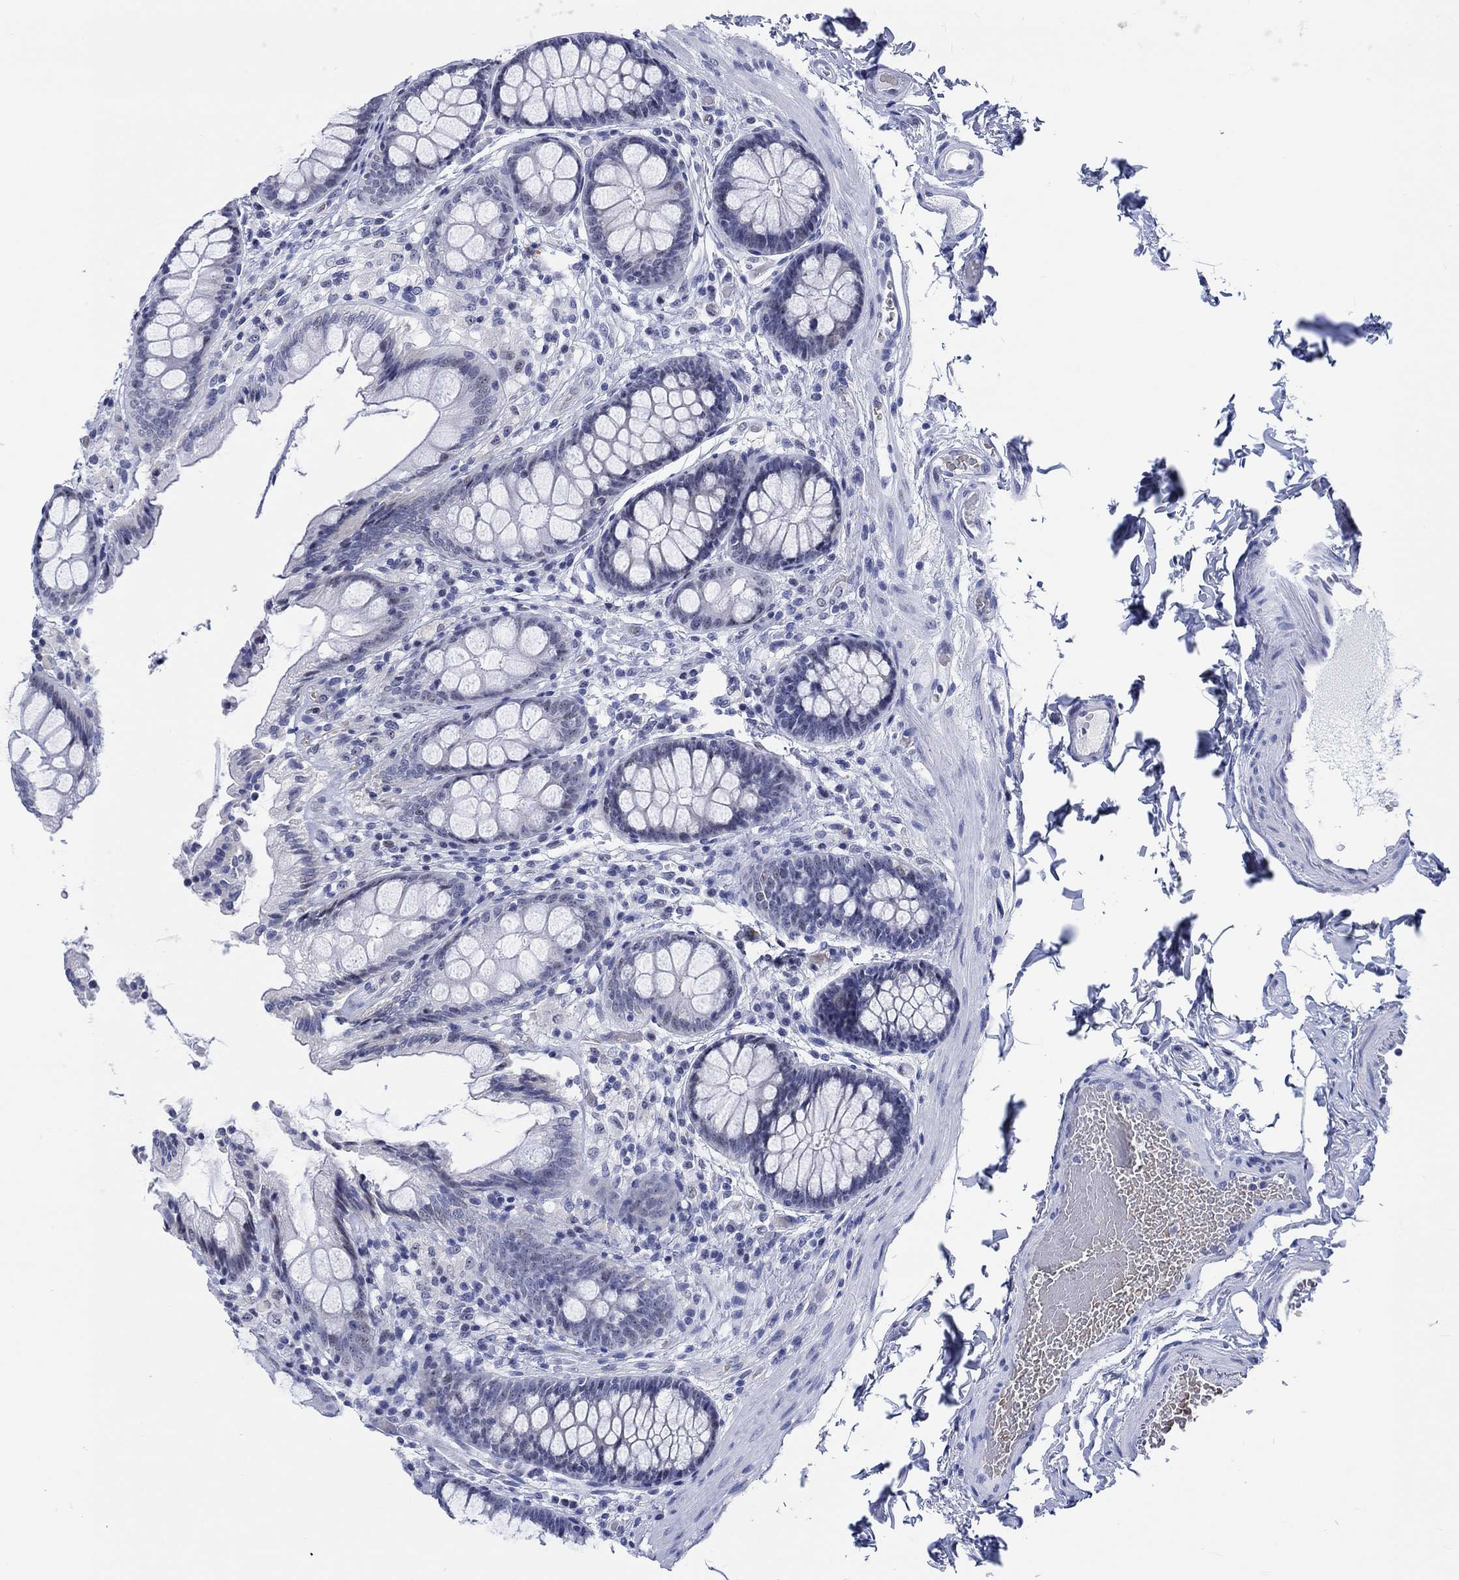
{"staining": {"intensity": "negative", "quantity": "none", "location": "none"}, "tissue": "colon", "cell_type": "Endothelial cells", "image_type": "normal", "snomed": [{"axis": "morphology", "description": "Normal tissue, NOS"}, {"axis": "topography", "description": "Colon"}], "caption": "This is an immunohistochemistry image of normal human colon. There is no positivity in endothelial cells.", "gene": "ZNF446", "patient": {"sex": "female", "age": 86}}